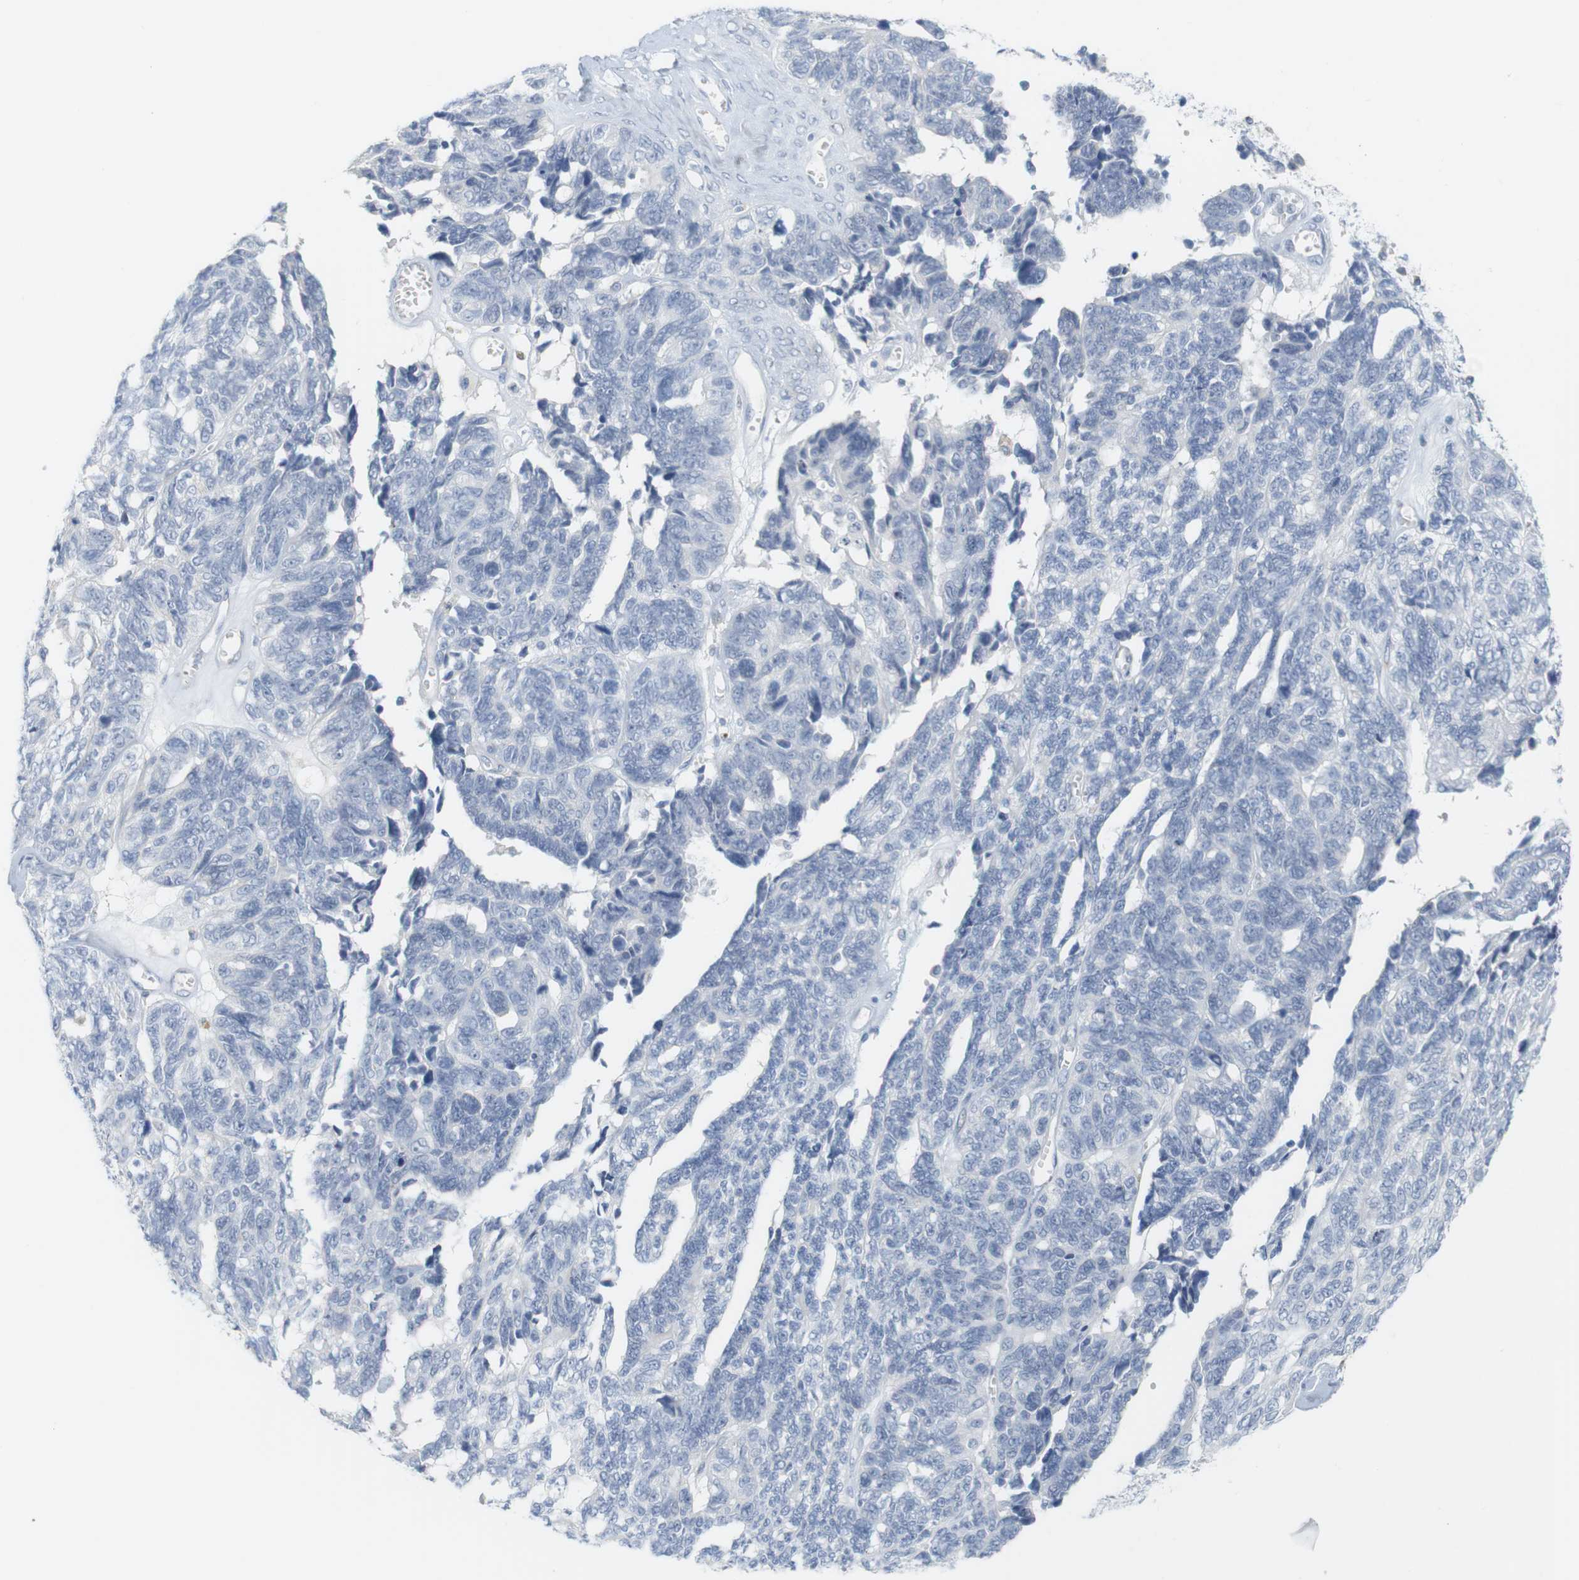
{"staining": {"intensity": "negative", "quantity": "none", "location": "none"}, "tissue": "ovarian cancer", "cell_type": "Tumor cells", "image_type": "cancer", "snomed": [{"axis": "morphology", "description": "Cystadenocarcinoma, serous, NOS"}, {"axis": "topography", "description": "Ovary"}], "caption": "Immunohistochemistry micrograph of neoplastic tissue: human ovarian serous cystadenocarcinoma stained with DAB (3,3'-diaminobenzidine) demonstrates no significant protein staining in tumor cells.", "gene": "RGS9", "patient": {"sex": "female", "age": 79}}